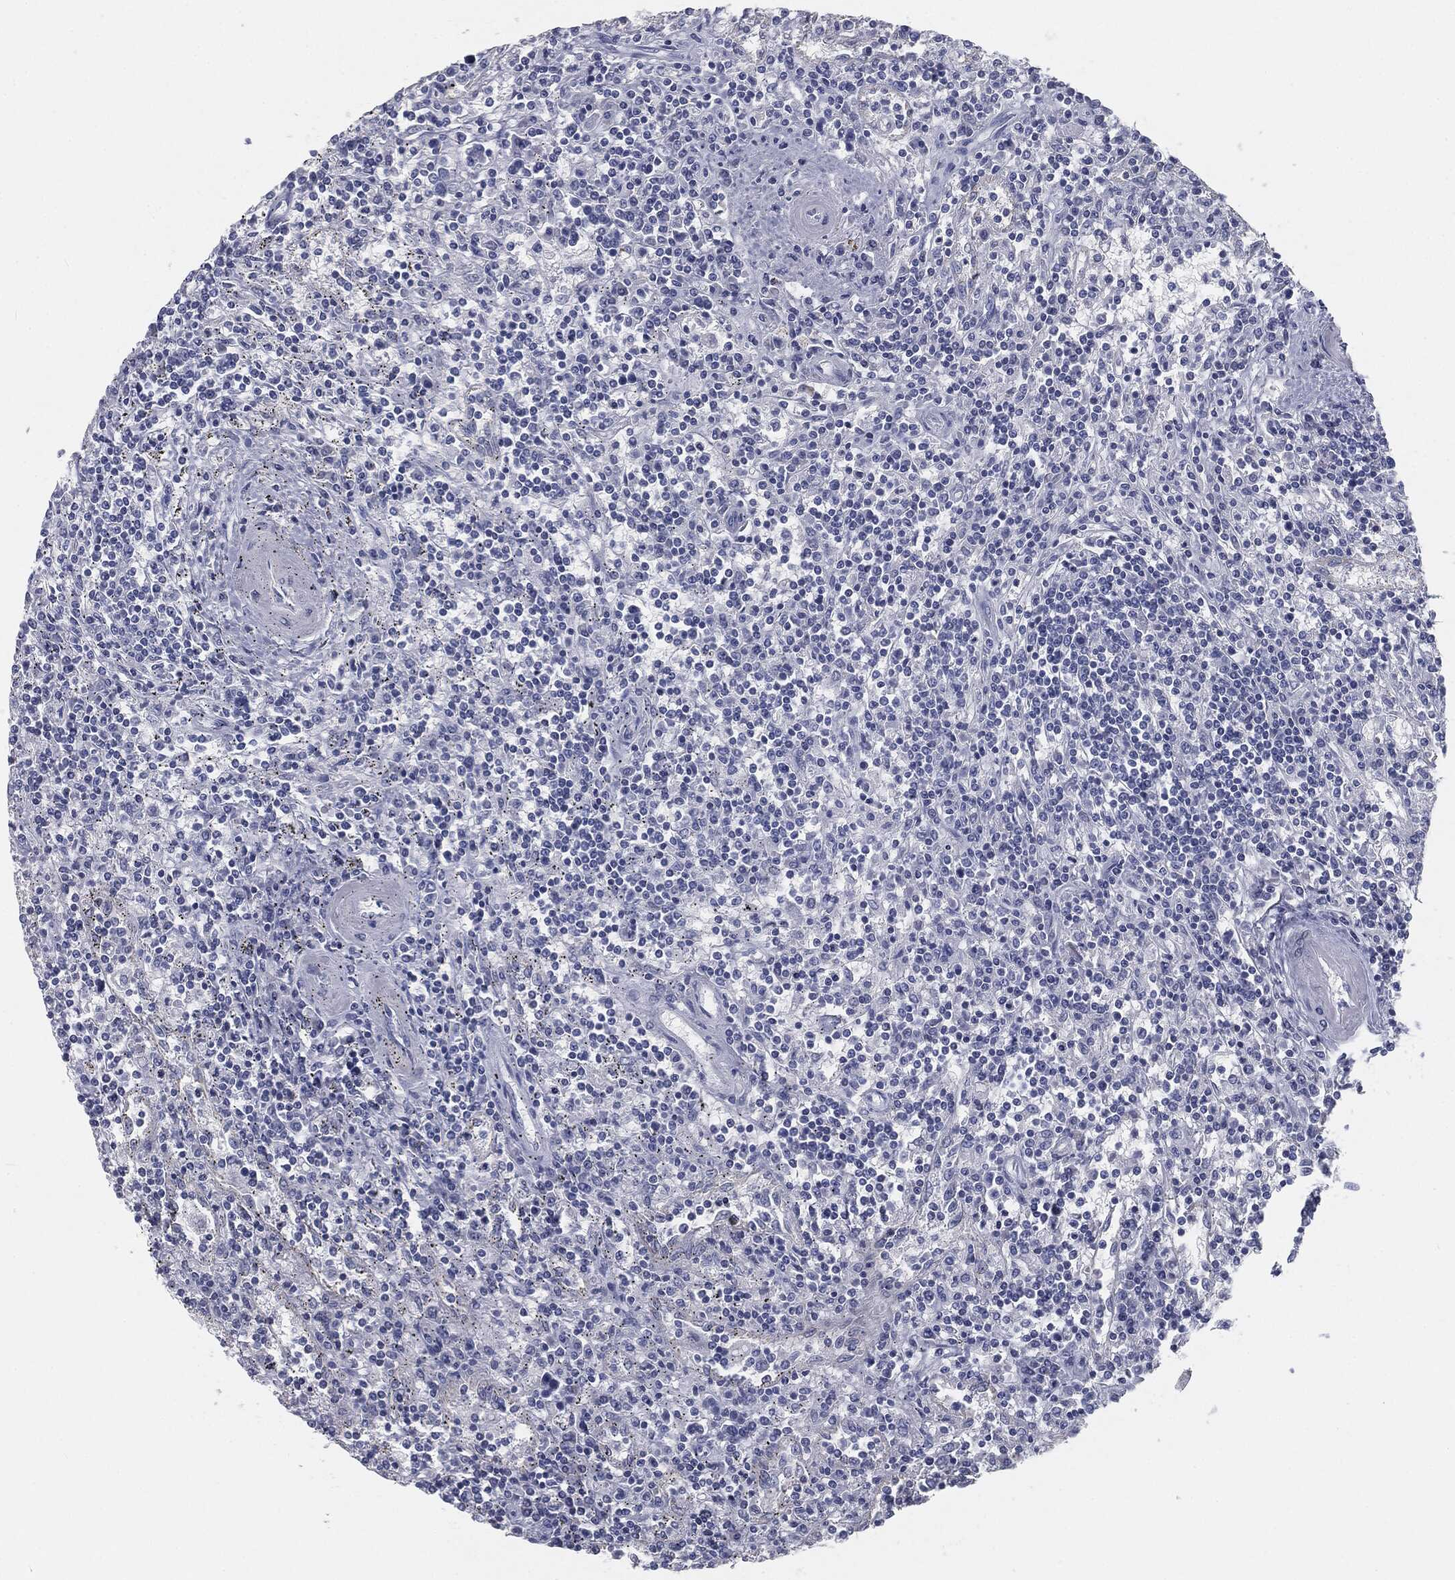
{"staining": {"intensity": "negative", "quantity": "none", "location": "none"}, "tissue": "lymphoma", "cell_type": "Tumor cells", "image_type": "cancer", "snomed": [{"axis": "morphology", "description": "Malignant lymphoma, non-Hodgkin's type, Low grade"}, {"axis": "topography", "description": "Spleen"}], "caption": "DAB immunohistochemical staining of human malignant lymphoma, non-Hodgkin's type (low-grade) demonstrates no significant positivity in tumor cells. (DAB immunohistochemistry, high magnification).", "gene": "CAV3", "patient": {"sex": "male", "age": 62}}